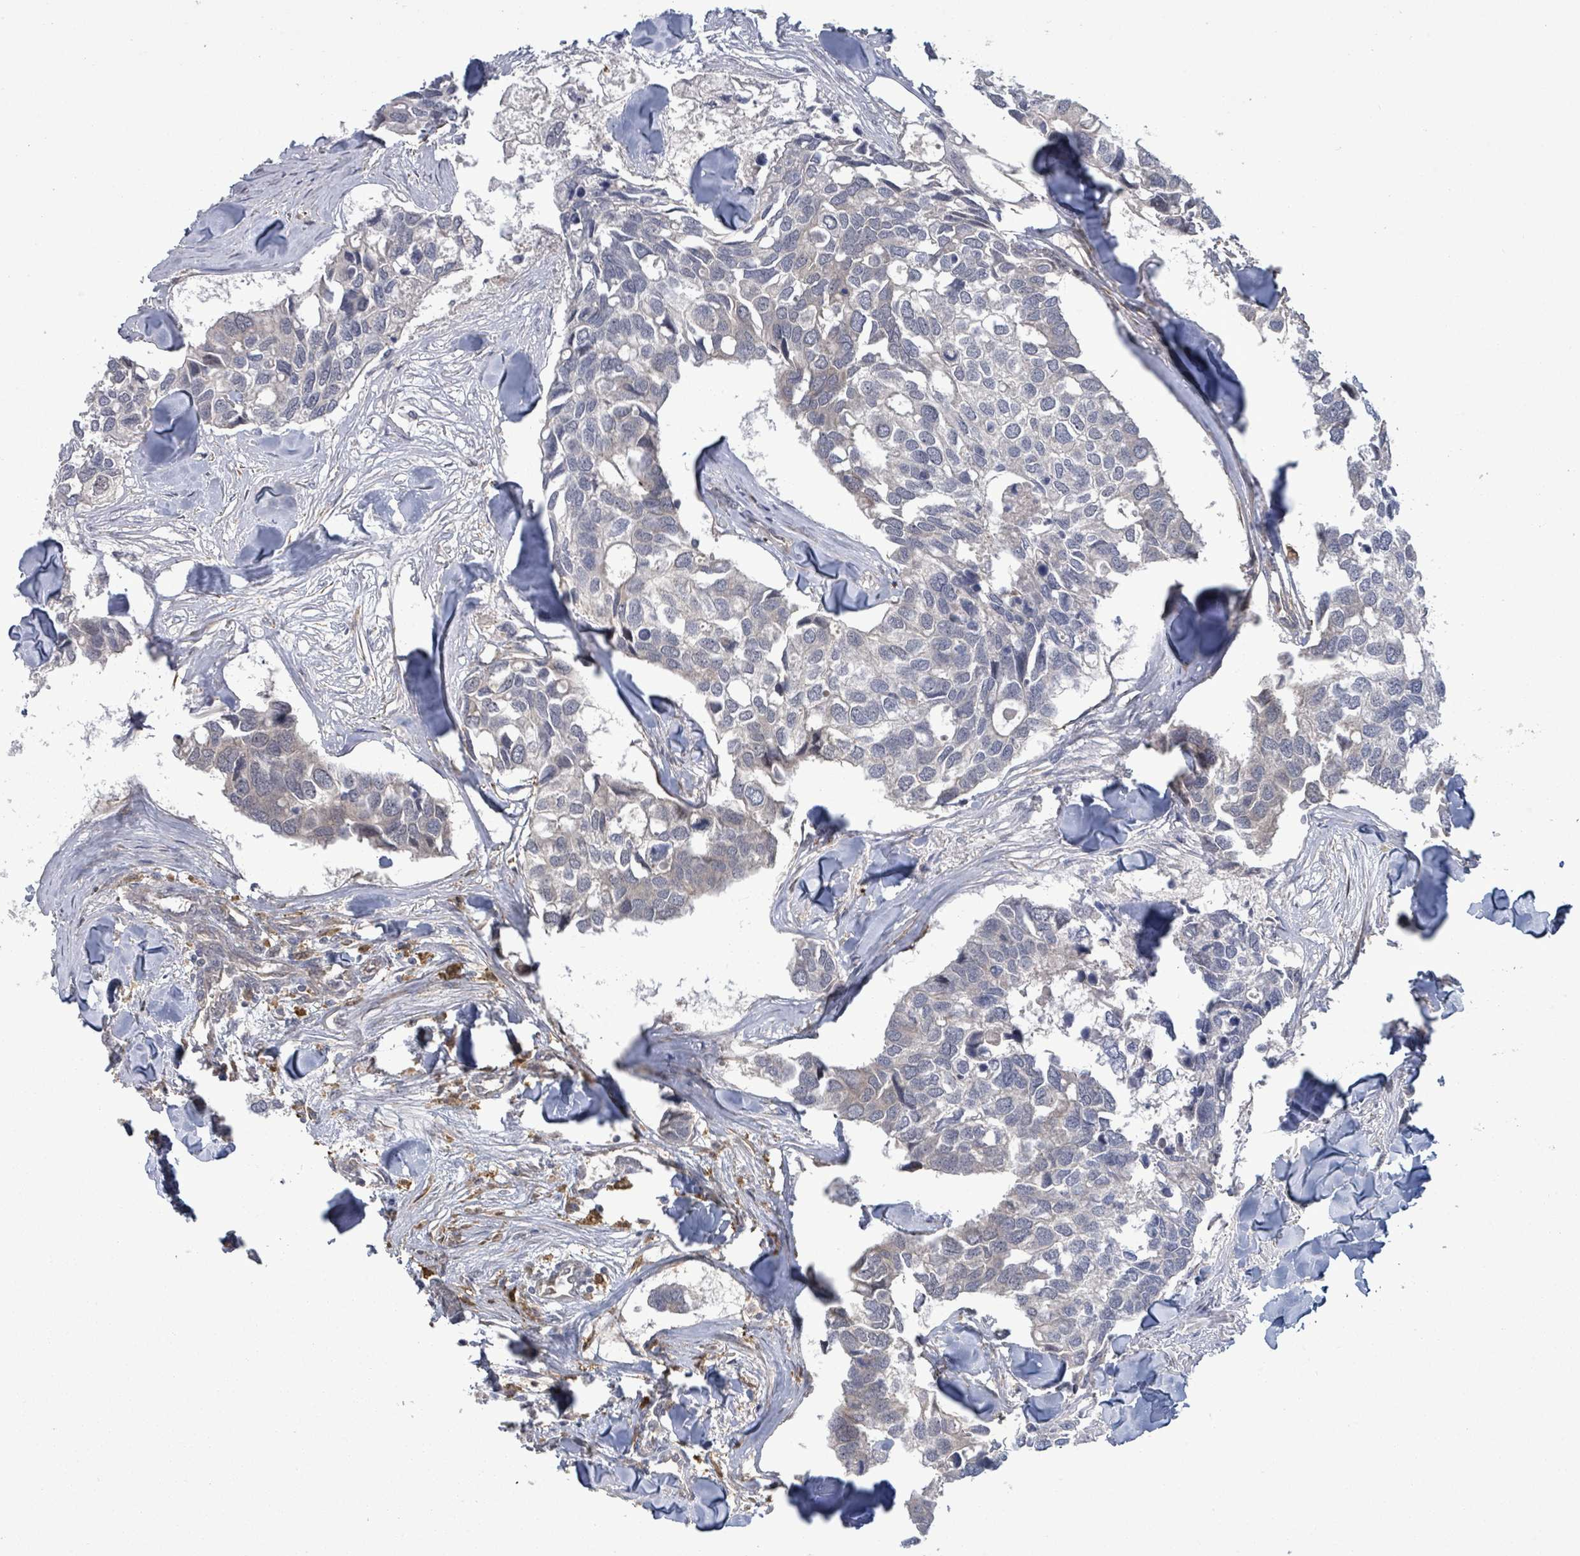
{"staining": {"intensity": "negative", "quantity": "none", "location": "none"}, "tissue": "breast cancer", "cell_type": "Tumor cells", "image_type": "cancer", "snomed": [{"axis": "morphology", "description": "Duct carcinoma"}, {"axis": "topography", "description": "Breast"}], "caption": "This is a histopathology image of immunohistochemistry (IHC) staining of infiltrating ductal carcinoma (breast), which shows no staining in tumor cells.", "gene": "MAP3K6", "patient": {"sex": "female", "age": 83}}